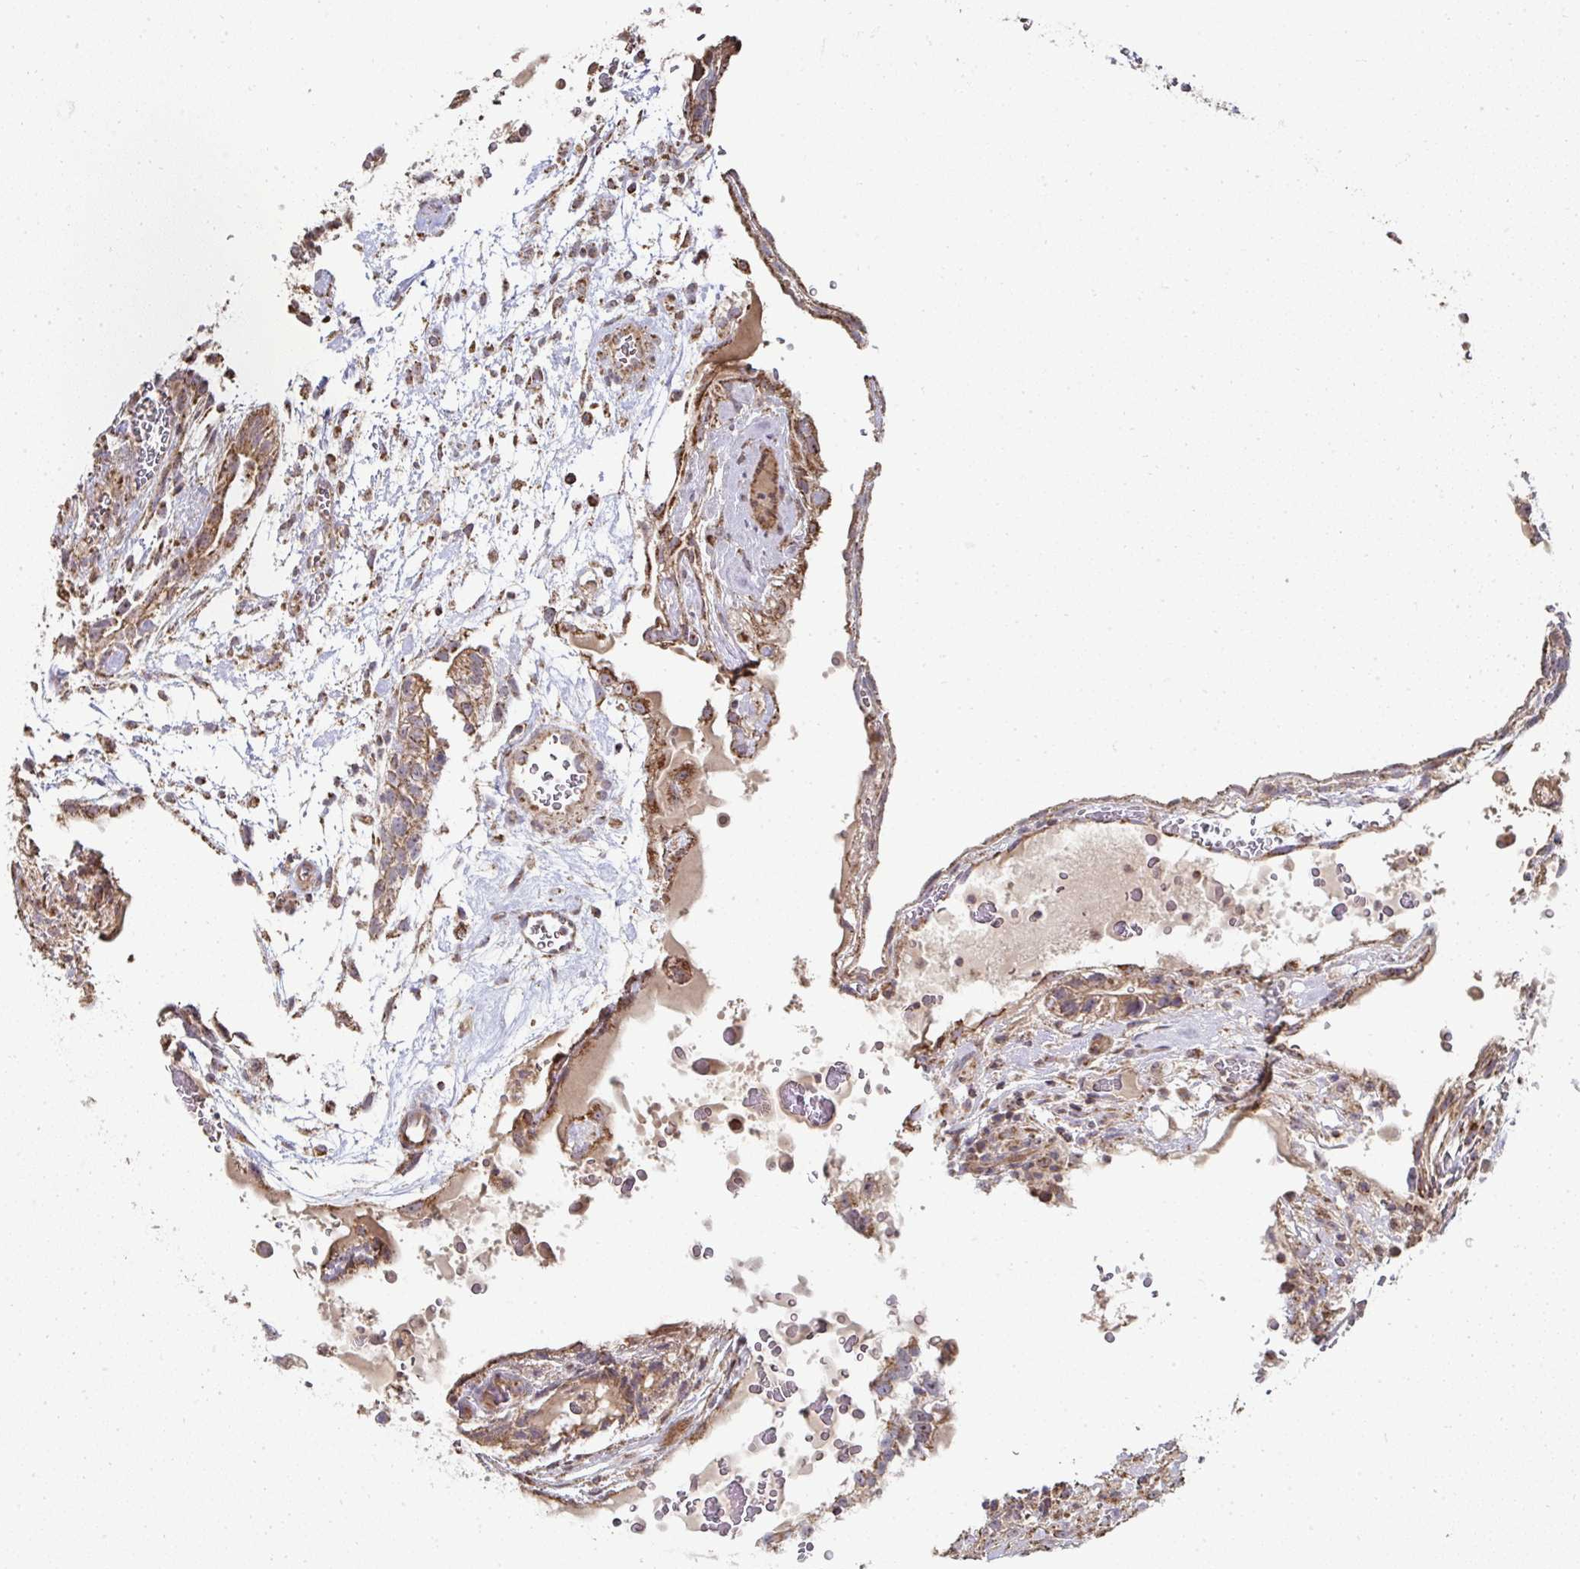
{"staining": {"intensity": "moderate", "quantity": ">75%", "location": "cytoplasmic/membranous"}, "tissue": "testis cancer", "cell_type": "Tumor cells", "image_type": "cancer", "snomed": [{"axis": "morphology", "description": "Carcinoma, Embryonal, NOS"}, {"axis": "topography", "description": "Testis"}], "caption": "Immunohistochemistry (IHC) photomicrograph of neoplastic tissue: human testis cancer (embryonal carcinoma) stained using immunohistochemistry (IHC) shows medium levels of moderate protein expression localized specifically in the cytoplasmic/membranous of tumor cells, appearing as a cytoplasmic/membranous brown color.", "gene": "AGTPBP1", "patient": {"sex": "male", "age": 32}}